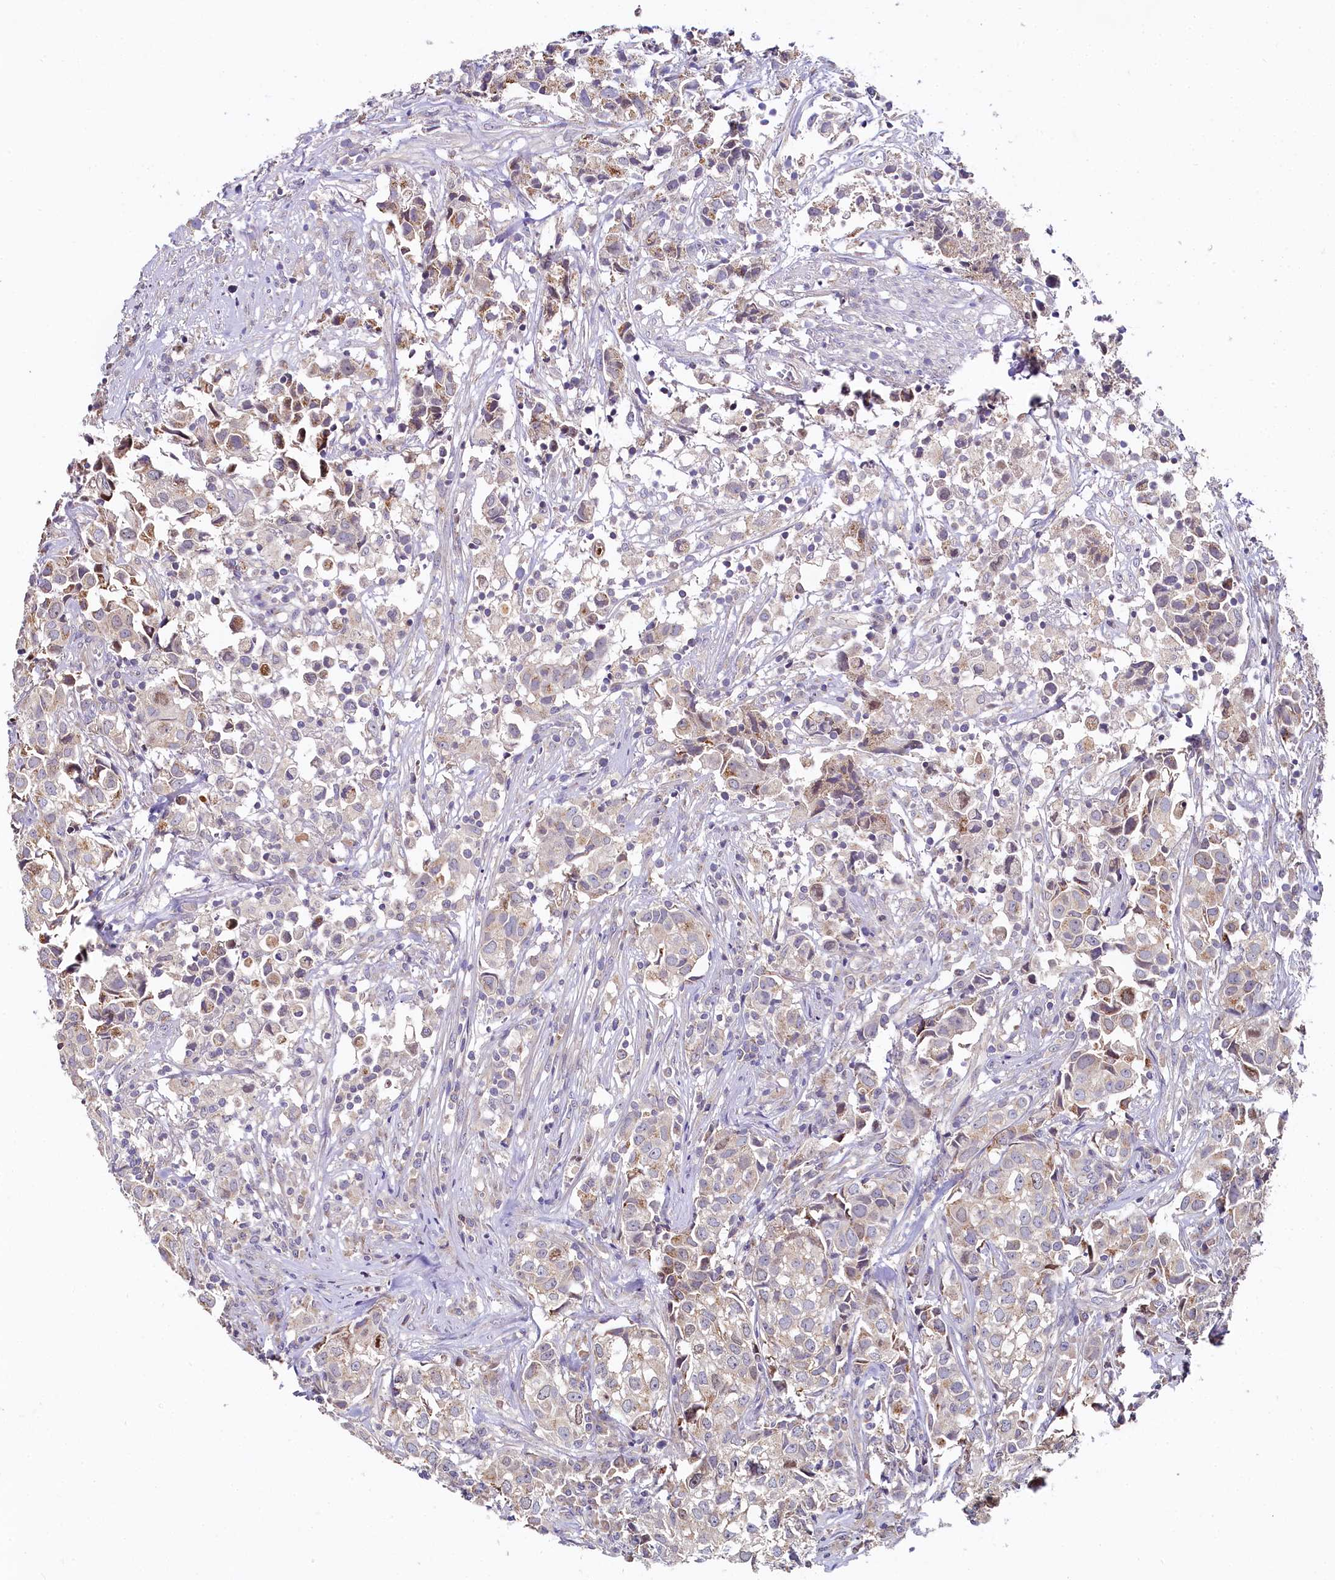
{"staining": {"intensity": "weak", "quantity": "25%-75%", "location": "cytoplasmic/membranous"}, "tissue": "urothelial cancer", "cell_type": "Tumor cells", "image_type": "cancer", "snomed": [{"axis": "morphology", "description": "Urothelial carcinoma, High grade"}, {"axis": "topography", "description": "Urinary bladder"}], "caption": "DAB (3,3'-diaminobenzidine) immunohistochemical staining of human urothelial cancer exhibits weak cytoplasmic/membranous protein expression in about 25%-75% of tumor cells. (Brightfield microscopy of DAB IHC at high magnification).", "gene": "SPINK9", "patient": {"sex": "female", "age": 75}}